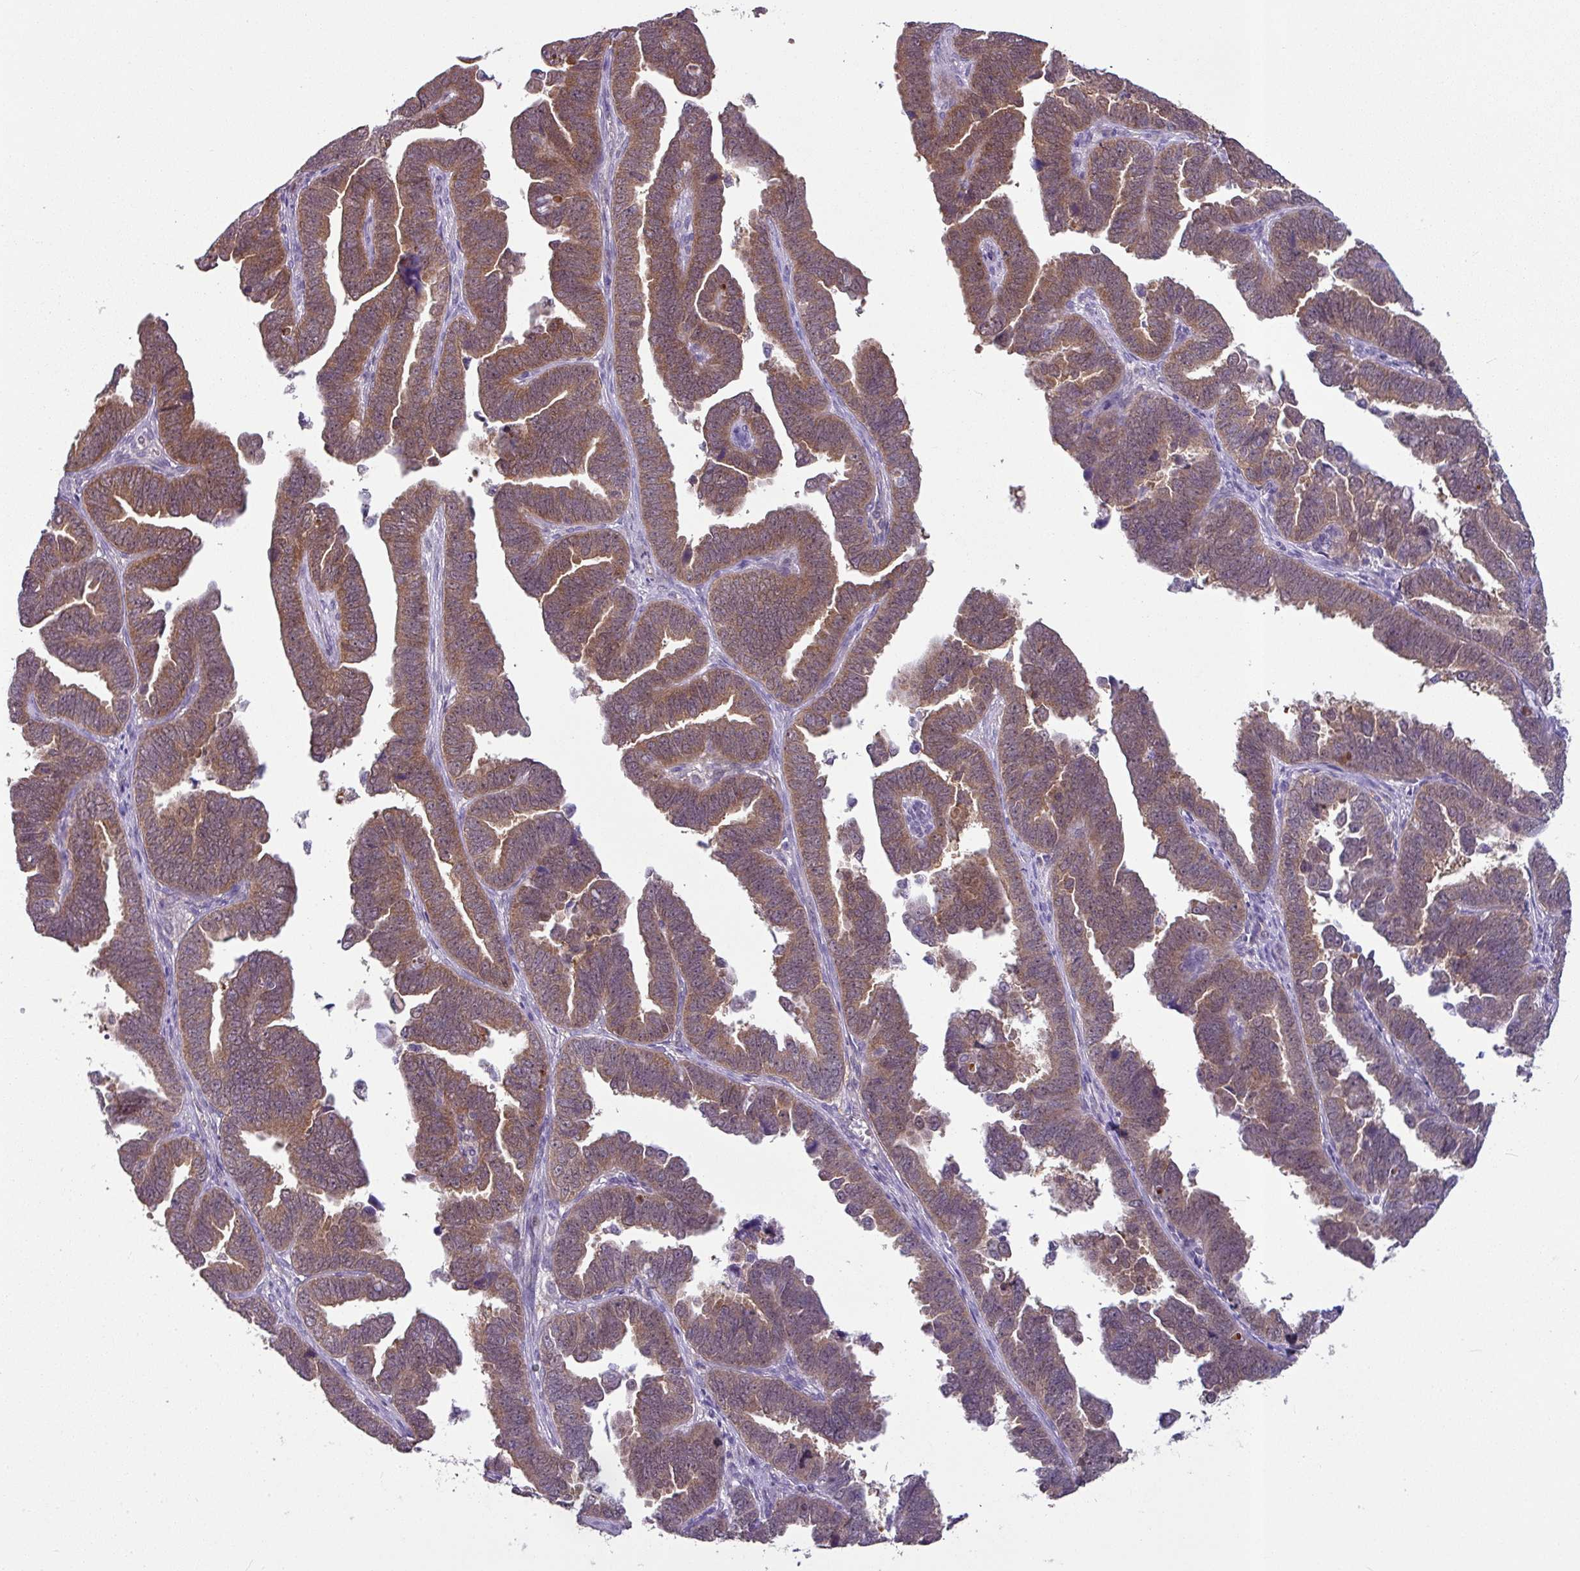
{"staining": {"intensity": "moderate", "quantity": ">75%", "location": "cytoplasmic/membranous"}, "tissue": "endometrial cancer", "cell_type": "Tumor cells", "image_type": "cancer", "snomed": [{"axis": "morphology", "description": "Adenocarcinoma, NOS"}, {"axis": "topography", "description": "Endometrium"}], "caption": "IHC (DAB (3,3'-diaminobenzidine)) staining of endometrial cancer (adenocarcinoma) demonstrates moderate cytoplasmic/membranous protein positivity in approximately >75% of tumor cells.", "gene": "TTLL12", "patient": {"sex": "female", "age": 75}}